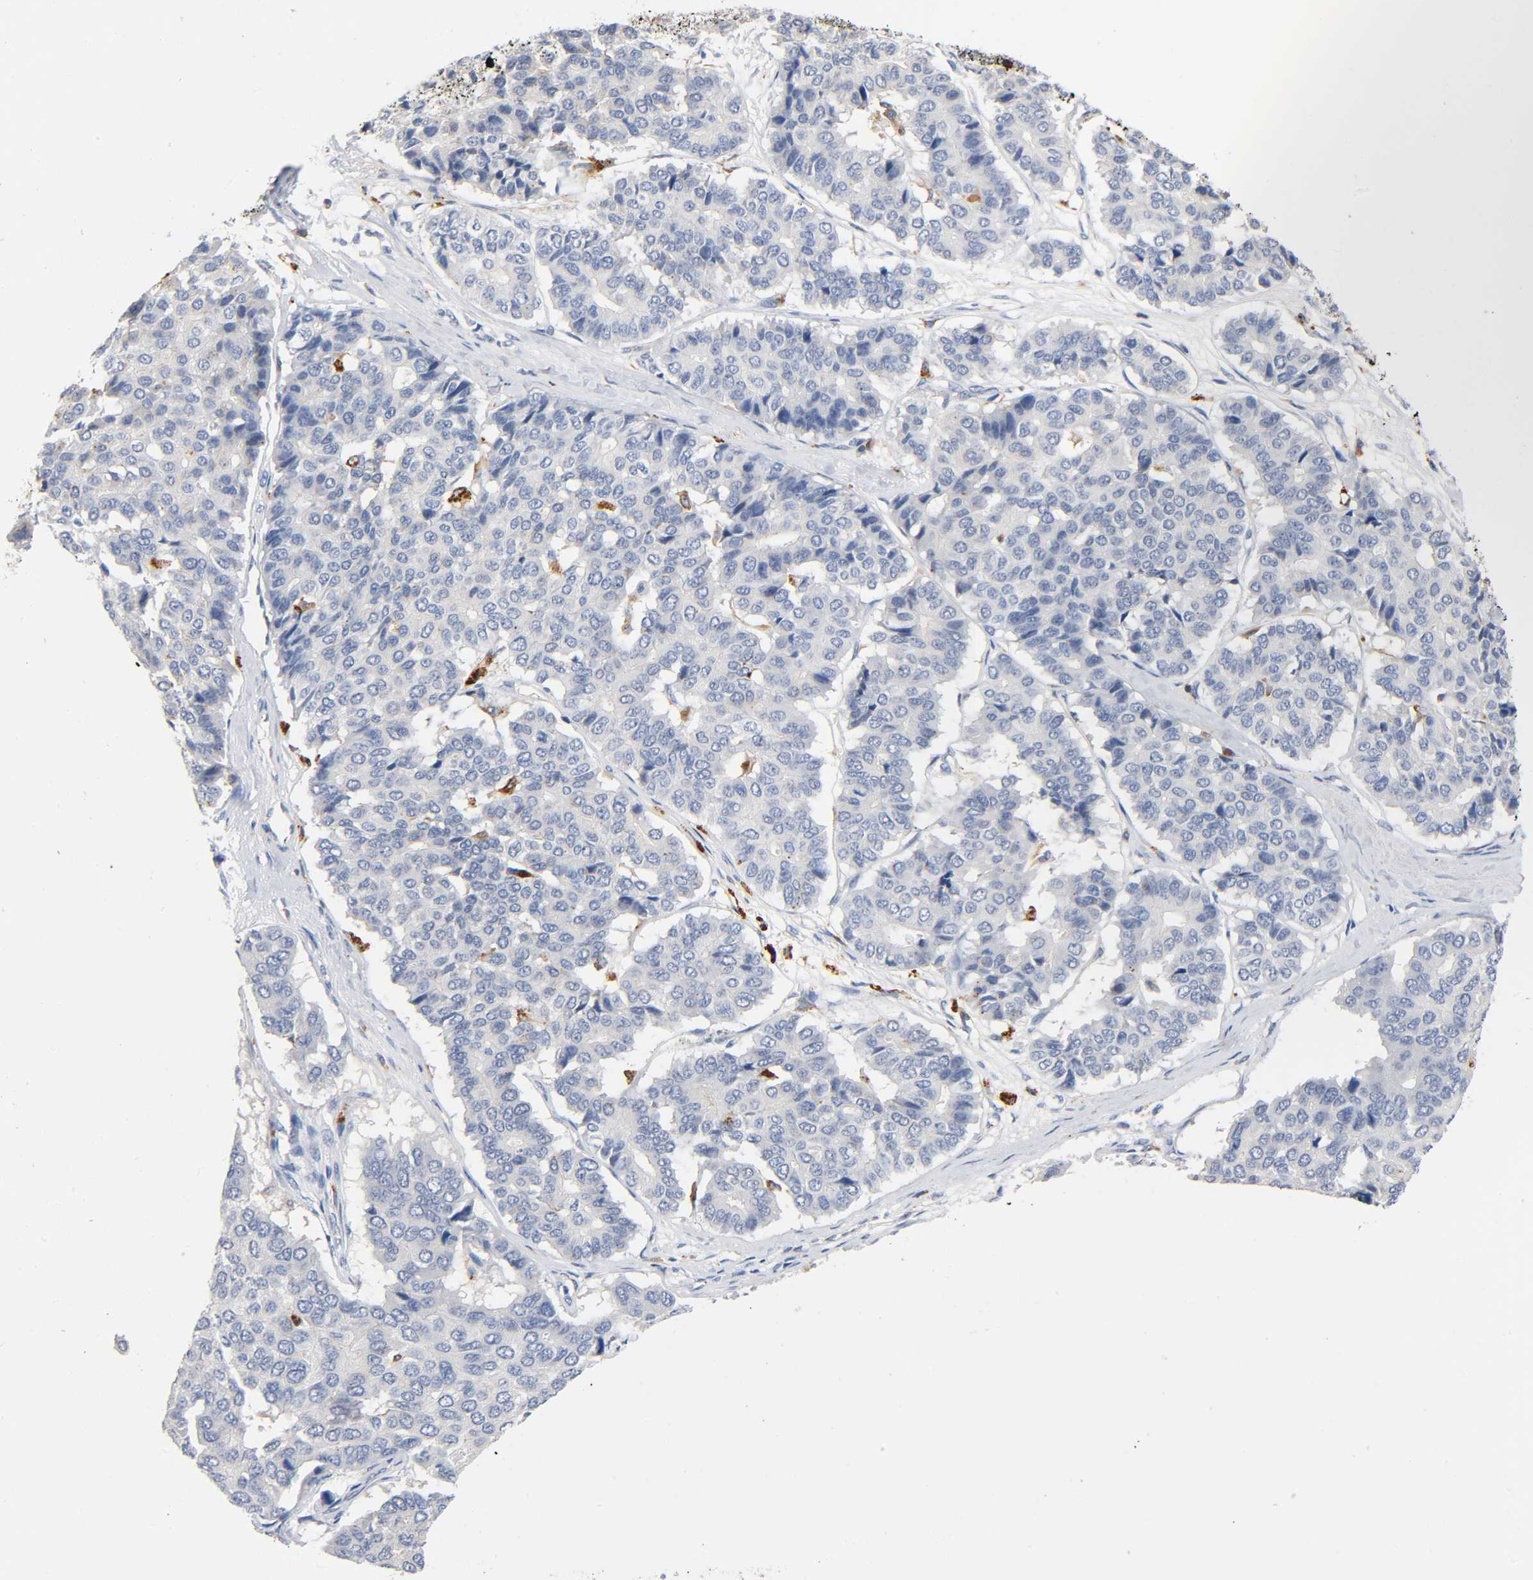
{"staining": {"intensity": "negative", "quantity": "none", "location": "none"}, "tissue": "pancreatic cancer", "cell_type": "Tumor cells", "image_type": "cancer", "snomed": [{"axis": "morphology", "description": "Adenocarcinoma, NOS"}, {"axis": "topography", "description": "Pancreas"}], "caption": "Tumor cells are negative for protein expression in human pancreatic cancer (adenocarcinoma).", "gene": "UCKL1", "patient": {"sex": "male", "age": 50}}